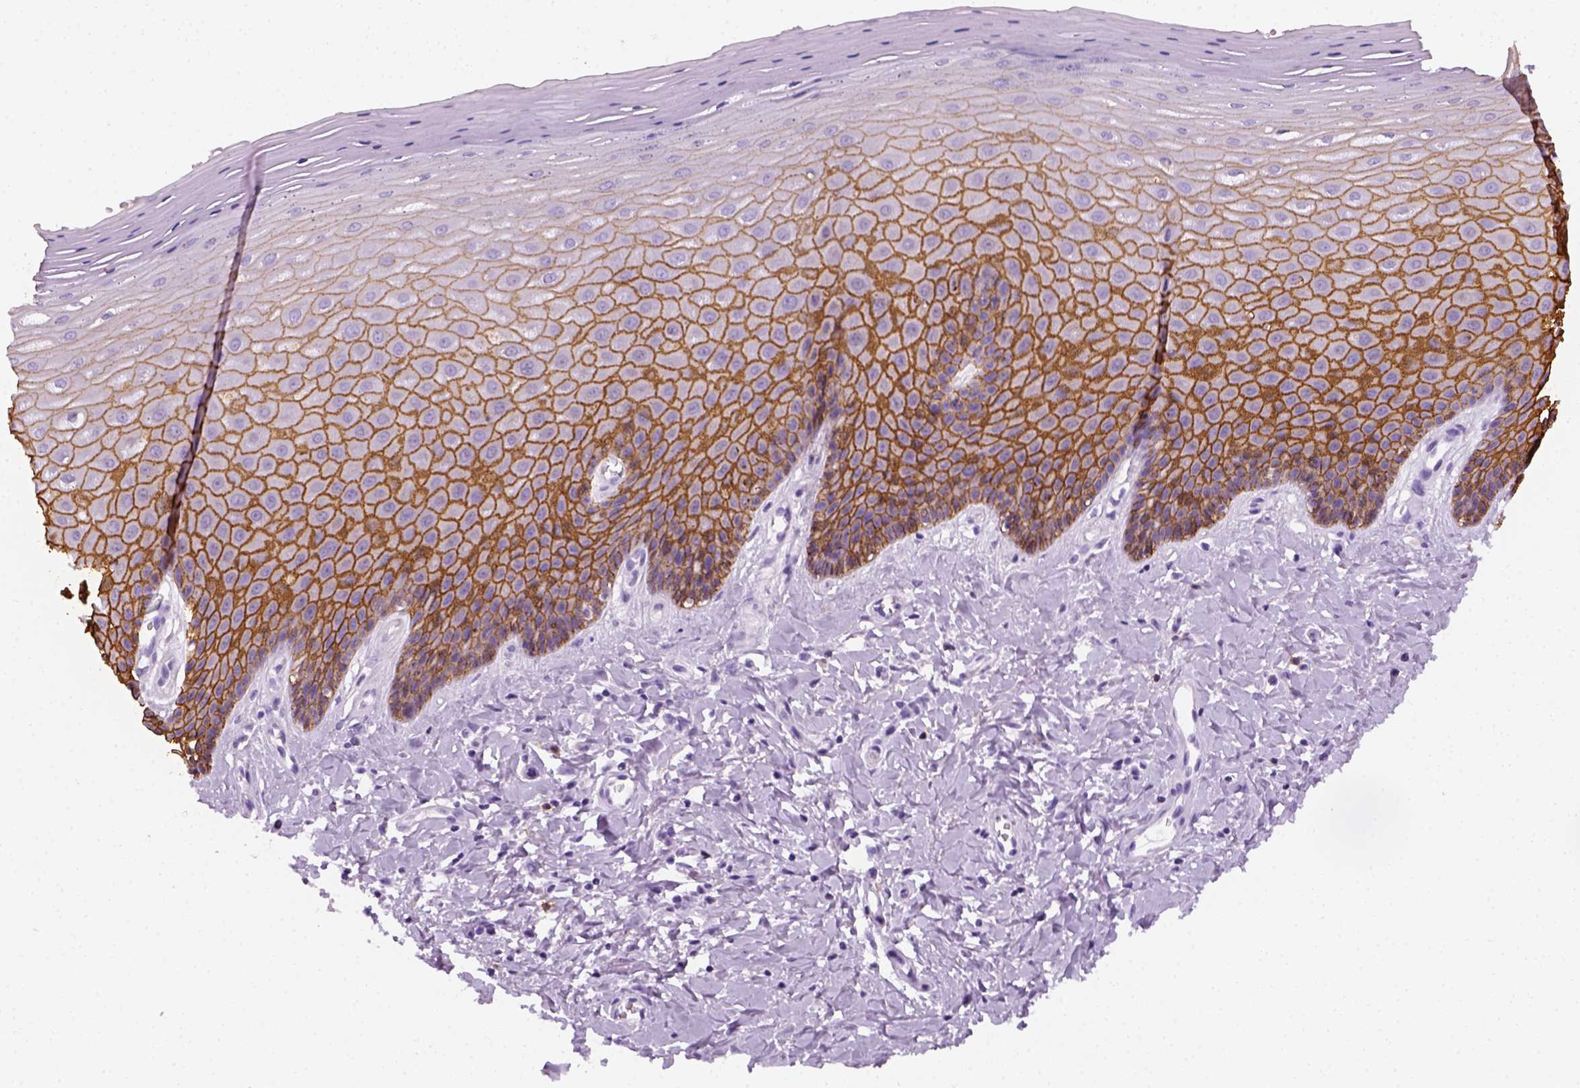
{"staining": {"intensity": "strong", "quantity": ">75%", "location": "cytoplasmic/membranous"}, "tissue": "vagina", "cell_type": "Squamous epithelial cells", "image_type": "normal", "snomed": [{"axis": "morphology", "description": "Normal tissue, NOS"}, {"axis": "topography", "description": "Vagina"}], "caption": "IHC (DAB (3,3'-diaminobenzidine)) staining of unremarkable vagina shows strong cytoplasmic/membranous protein expression in approximately >75% of squamous epithelial cells.", "gene": "AQP3", "patient": {"sex": "female", "age": 83}}